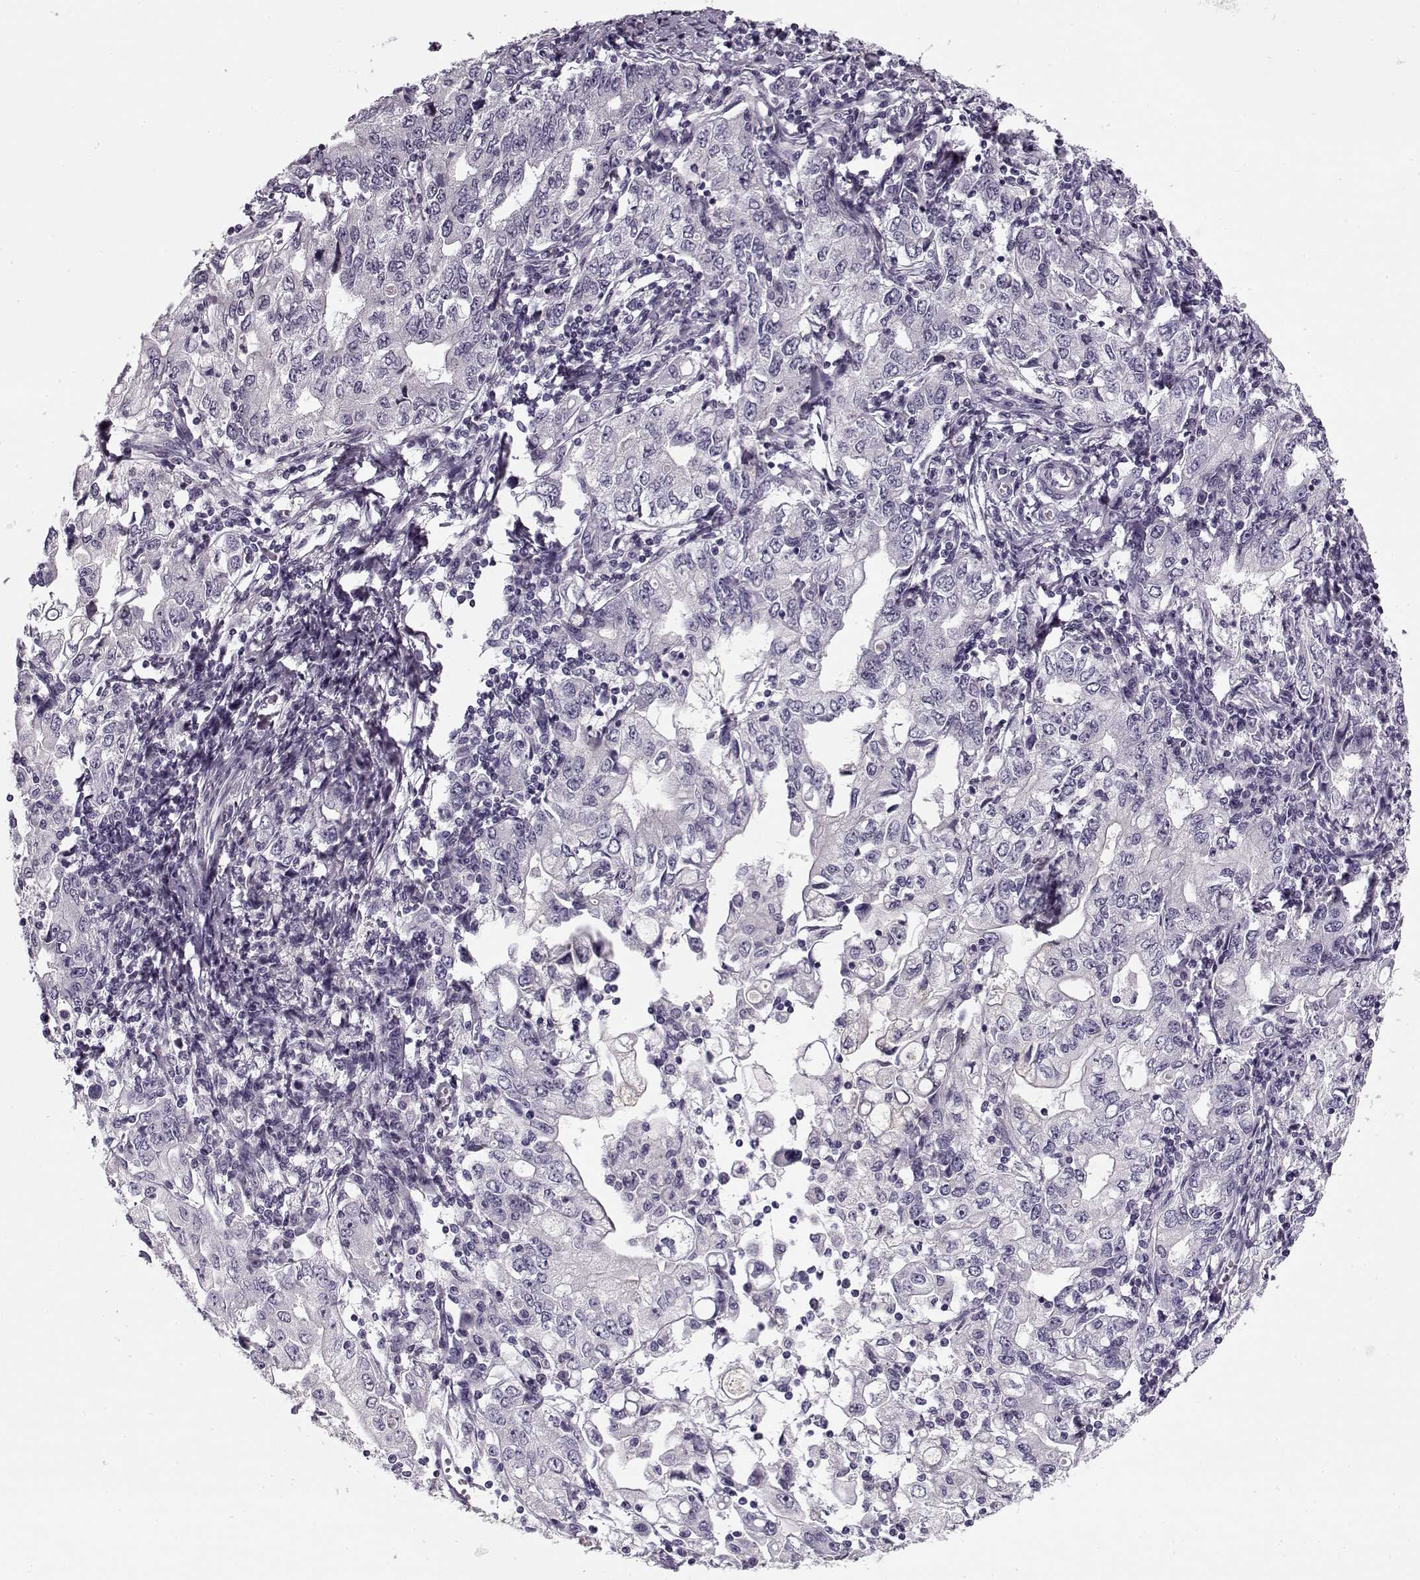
{"staining": {"intensity": "negative", "quantity": "none", "location": "none"}, "tissue": "stomach cancer", "cell_type": "Tumor cells", "image_type": "cancer", "snomed": [{"axis": "morphology", "description": "Adenocarcinoma, NOS"}, {"axis": "topography", "description": "Stomach, lower"}], "caption": "An IHC micrograph of stomach cancer is shown. There is no staining in tumor cells of stomach cancer.", "gene": "PNMT", "patient": {"sex": "female", "age": 72}}